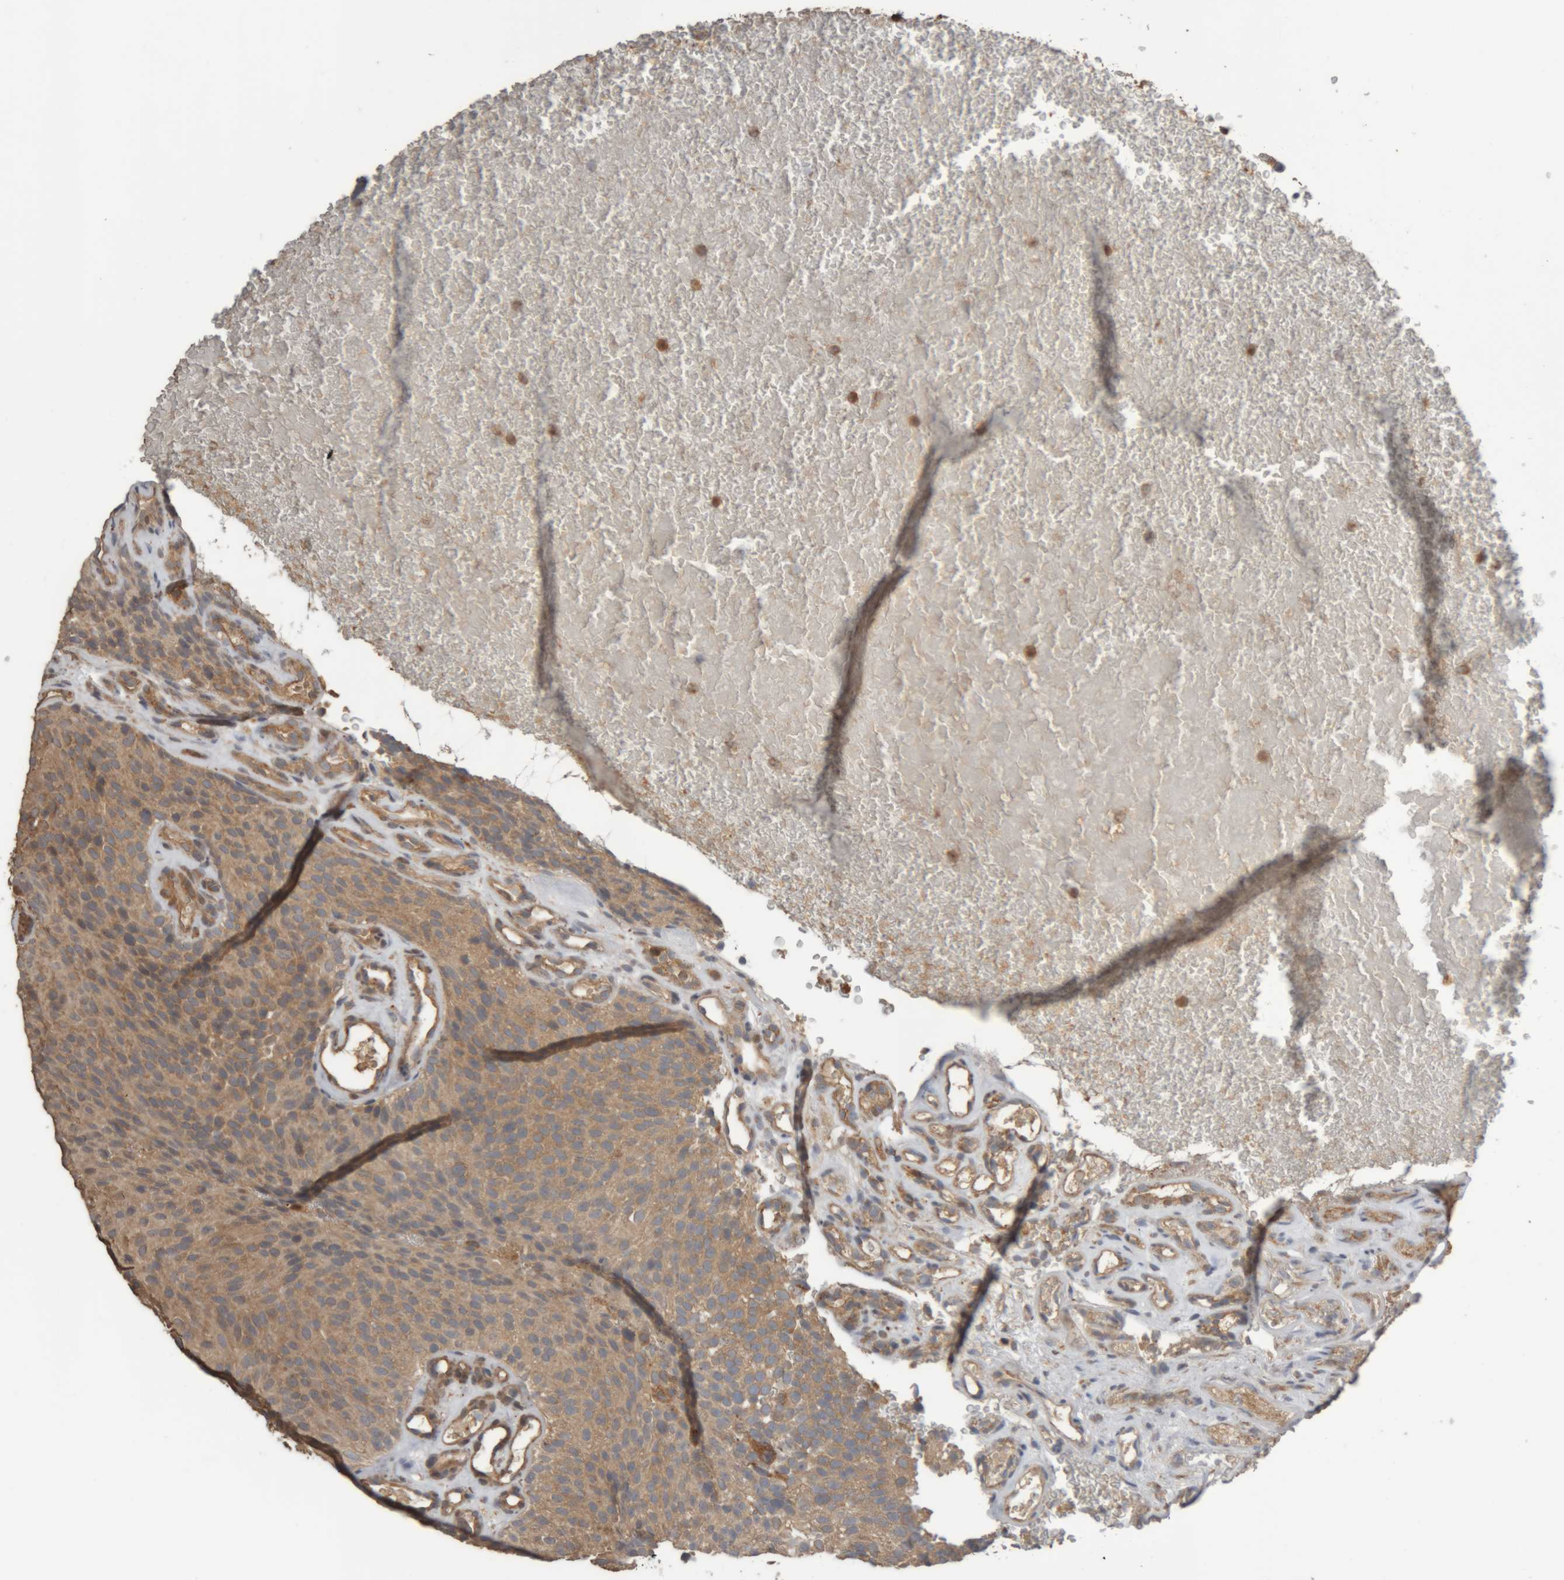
{"staining": {"intensity": "weak", "quantity": ">75%", "location": "cytoplasmic/membranous"}, "tissue": "urothelial cancer", "cell_type": "Tumor cells", "image_type": "cancer", "snomed": [{"axis": "morphology", "description": "Urothelial carcinoma, Low grade"}, {"axis": "topography", "description": "Urinary bladder"}], "caption": "Immunohistochemical staining of urothelial cancer exhibits low levels of weak cytoplasmic/membranous protein staining in about >75% of tumor cells. Using DAB (3,3'-diaminobenzidine) (brown) and hematoxylin (blue) stains, captured at high magnification using brightfield microscopy.", "gene": "TMED7", "patient": {"sex": "male", "age": 78}}